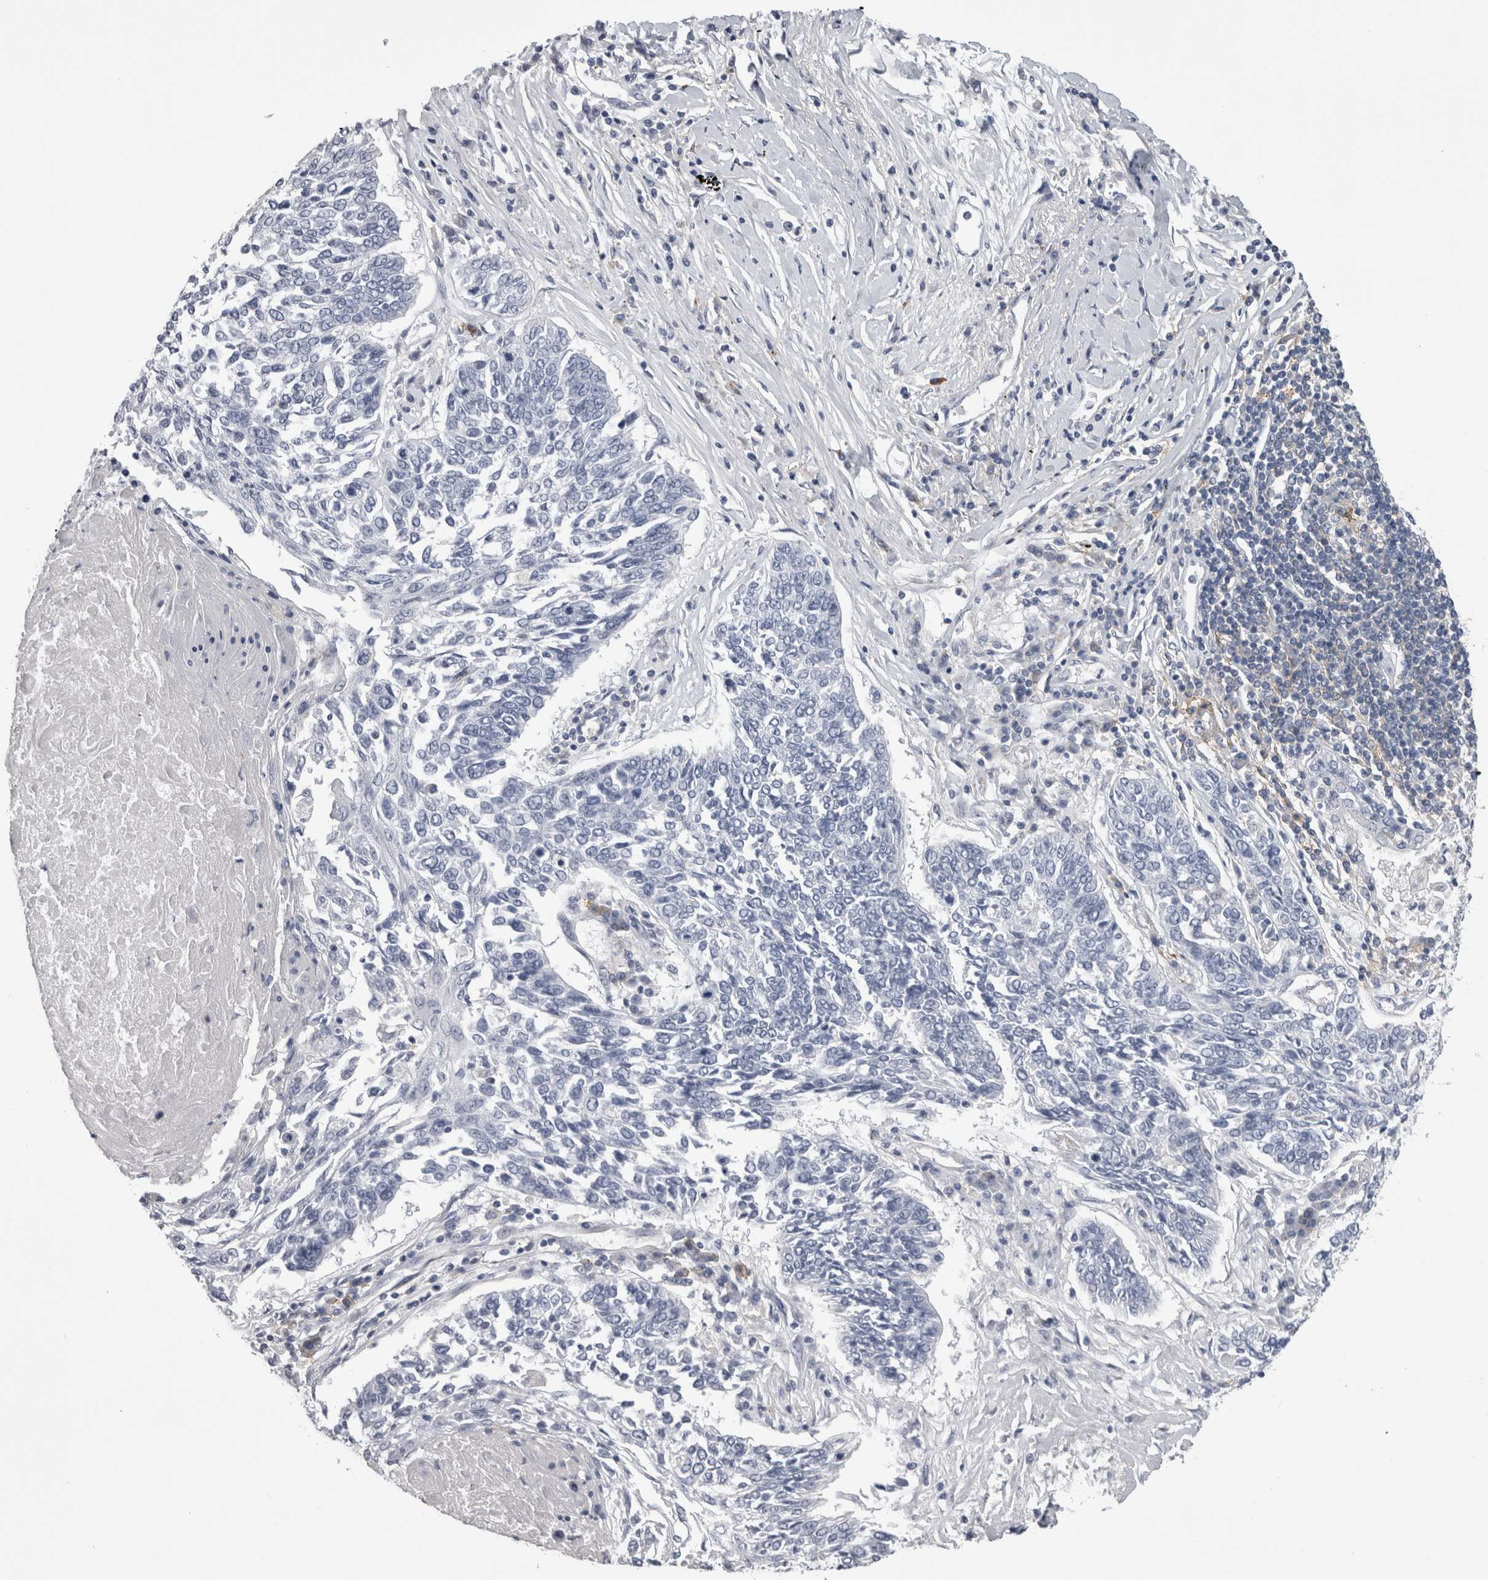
{"staining": {"intensity": "negative", "quantity": "none", "location": "none"}, "tissue": "lung cancer", "cell_type": "Tumor cells", "image_type": "cancer", "snomed": [{"axis": "morphology", "description": "Normal tissue, NOS"}, {"axis": "morphology", "description": "Squamous cell carcinoma, NOS"}, {"axis": "topography", "description": "Cartilage tissue"}, {"axis": "topography", "description": "Bronchus"}, {"axis": "topography", "description": "Lung"}], "caption": "A photomicrograph of human squamous cell carcinoma (lung) is negative for staining in tumor cells.", "gene": "AFMID", "patient": {"sex": "female", "age": 49}}